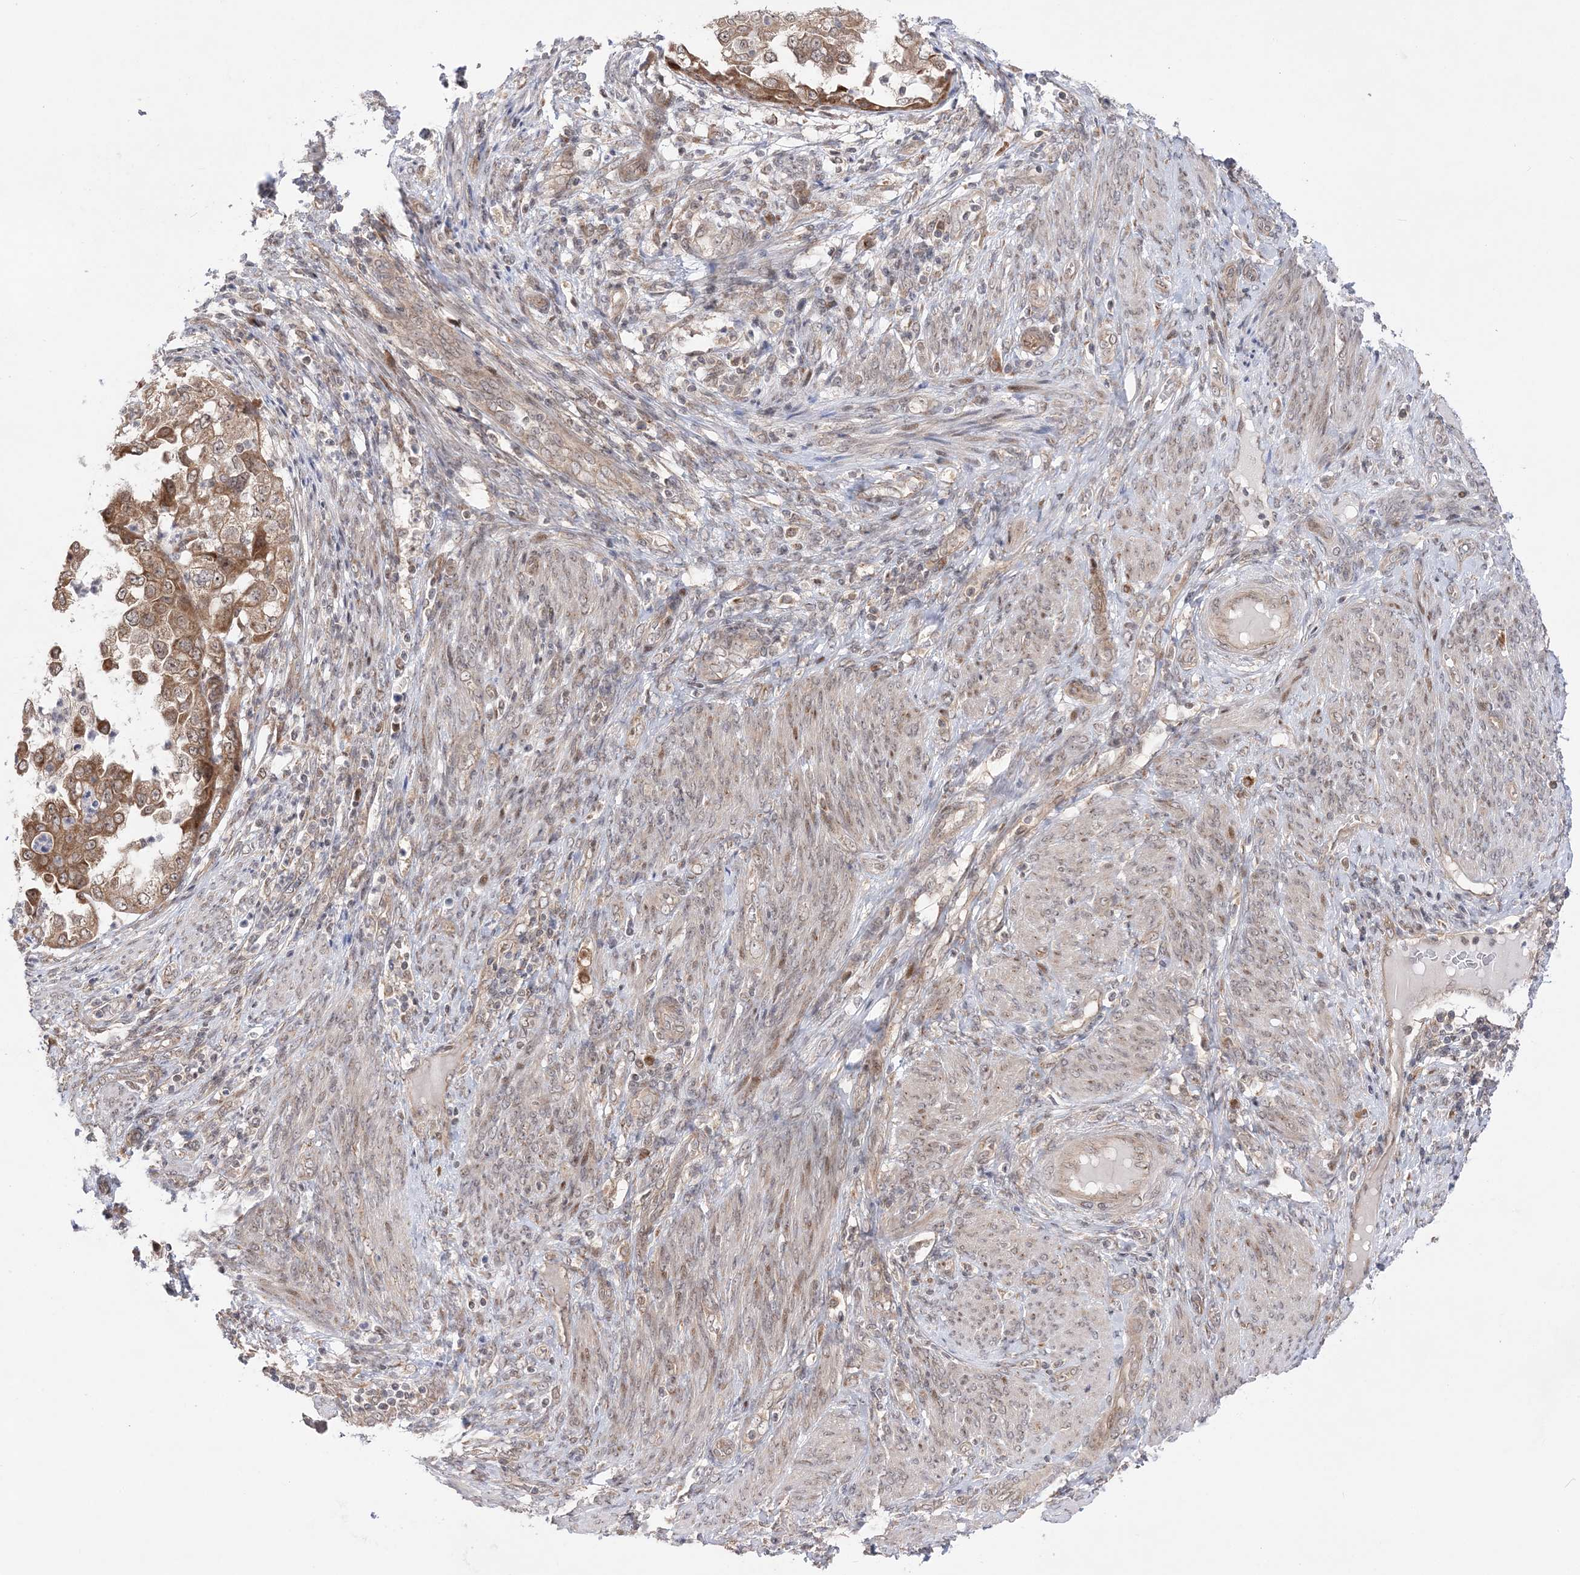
{"staining": {"intensity": "moderate", "quantity": ">75%", "location": "cytoplasmic/membranous"}, "tissue": "endometrial cancer", "cell_type": "Tumor cells", "image_type": "cancer", "snomed": [{"axis": "morphology", "description": "Adenocarcinoma, NOS"}, {"axis": "topography", "description": "Endometrium"}], "caption": "This photomicrograph displays adenocarcinoma (endometrial) stained with immunohistochemistry (IHC) to label a protein in brown. The cytoplasmic/membranous of tumor cells show moderate positivity for the protein. Nuclei are counter-stained blue.", "gene": "ANAPC15", "patient": {"sex": "female", "age": 85}}